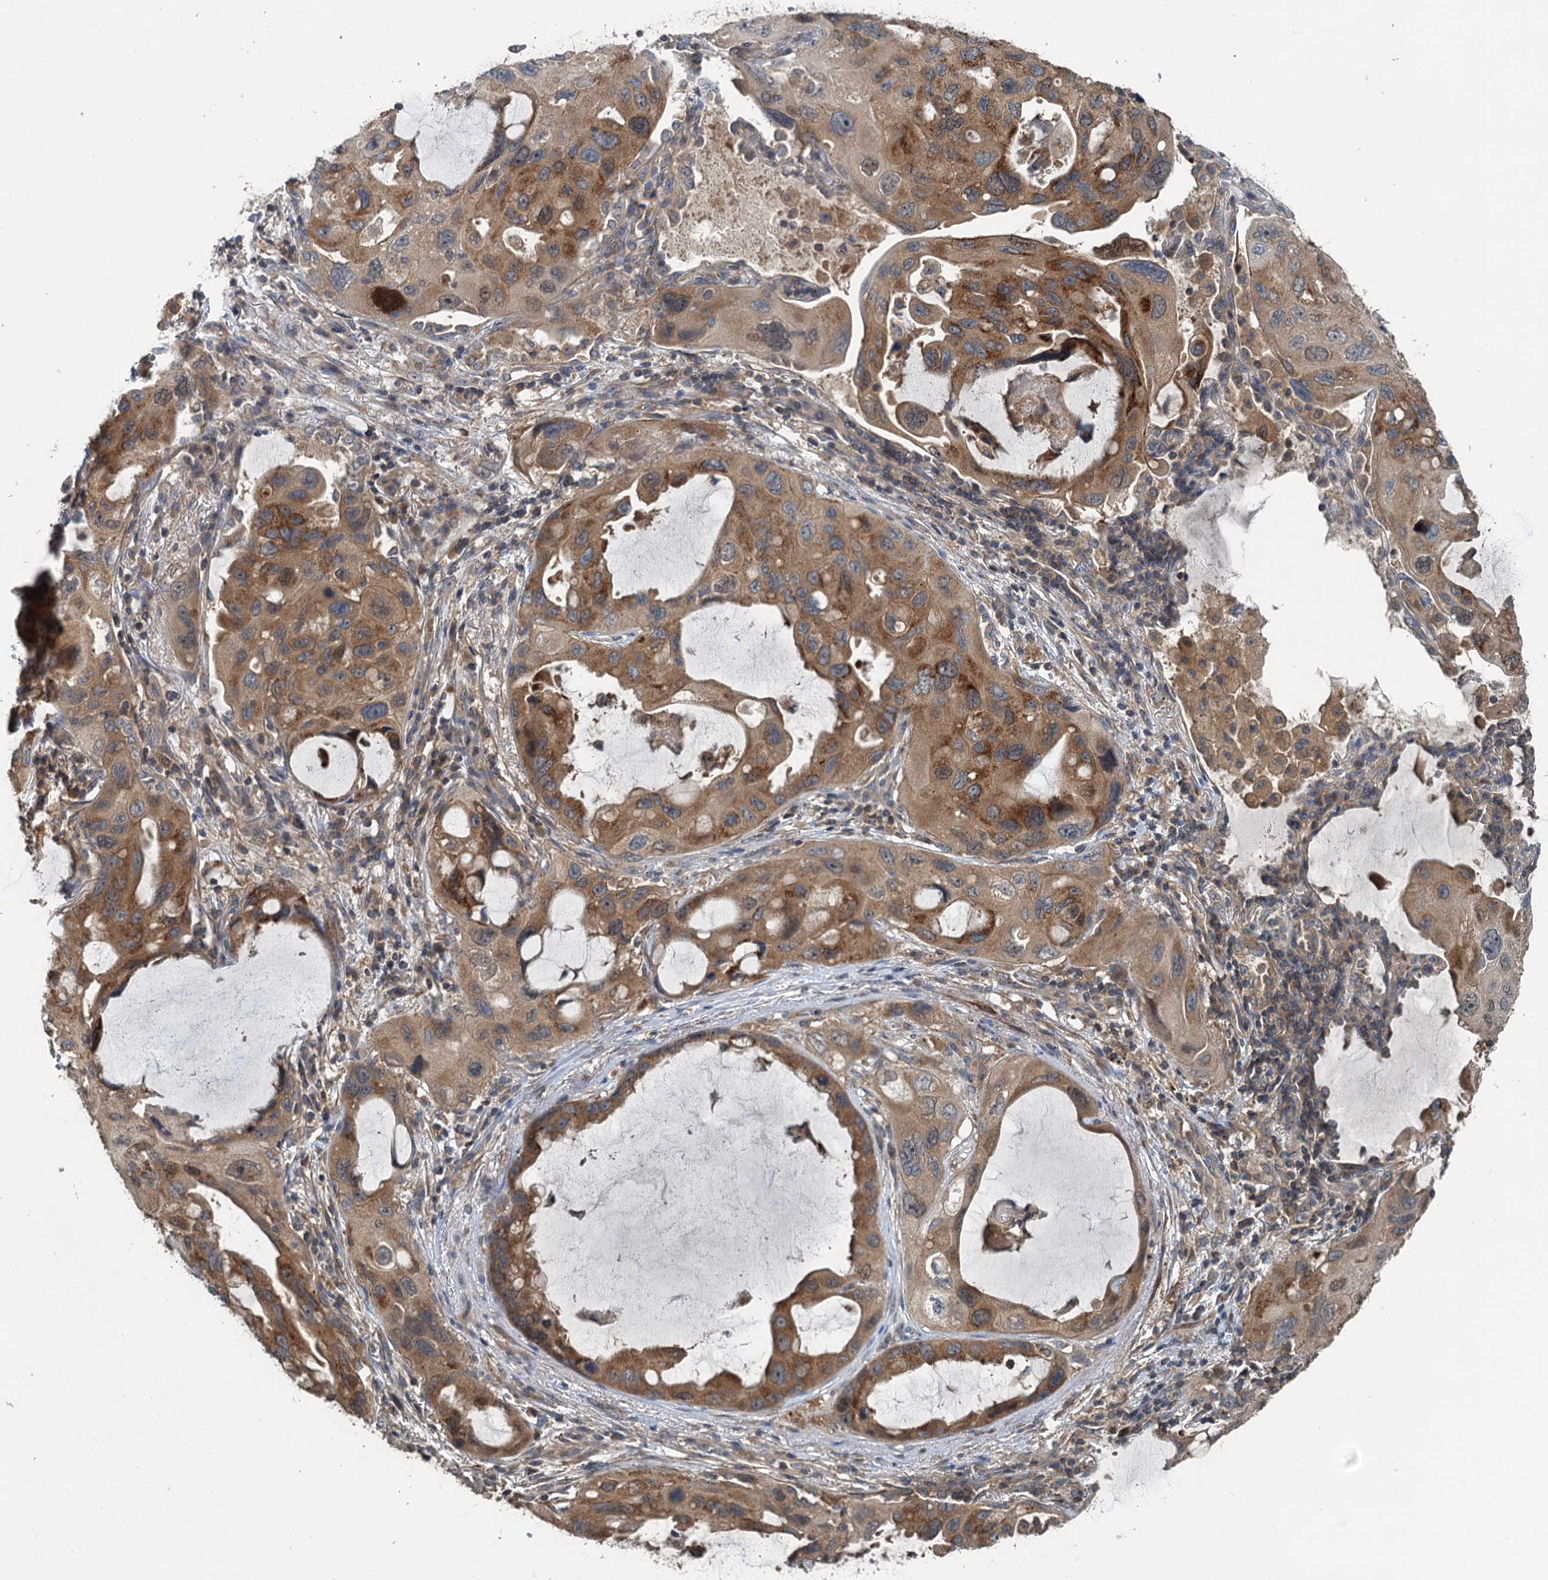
{"staining": {"intensity": "moderate", "quantity": ">75%", "location": "cytoplasmic/membranous"}, "tissue": "lung cancer", "cell_type": "Tumor cells", "image_type": "cancer", "snomed": [{"axis": "morphology", "description": "Squamous cell carcinoma, NOS"}, {"axis": "topography", "description": "Lung"}], "caption": "Immunohistochemical staining of squamous cell carcinoma (lung) demonstrates medium levels of moderate cytoplasmic/membranous protein expression in about >75% of tumor cells.", "gene": "TEDC1", "patient": {"sex": "female", "age": 73}}